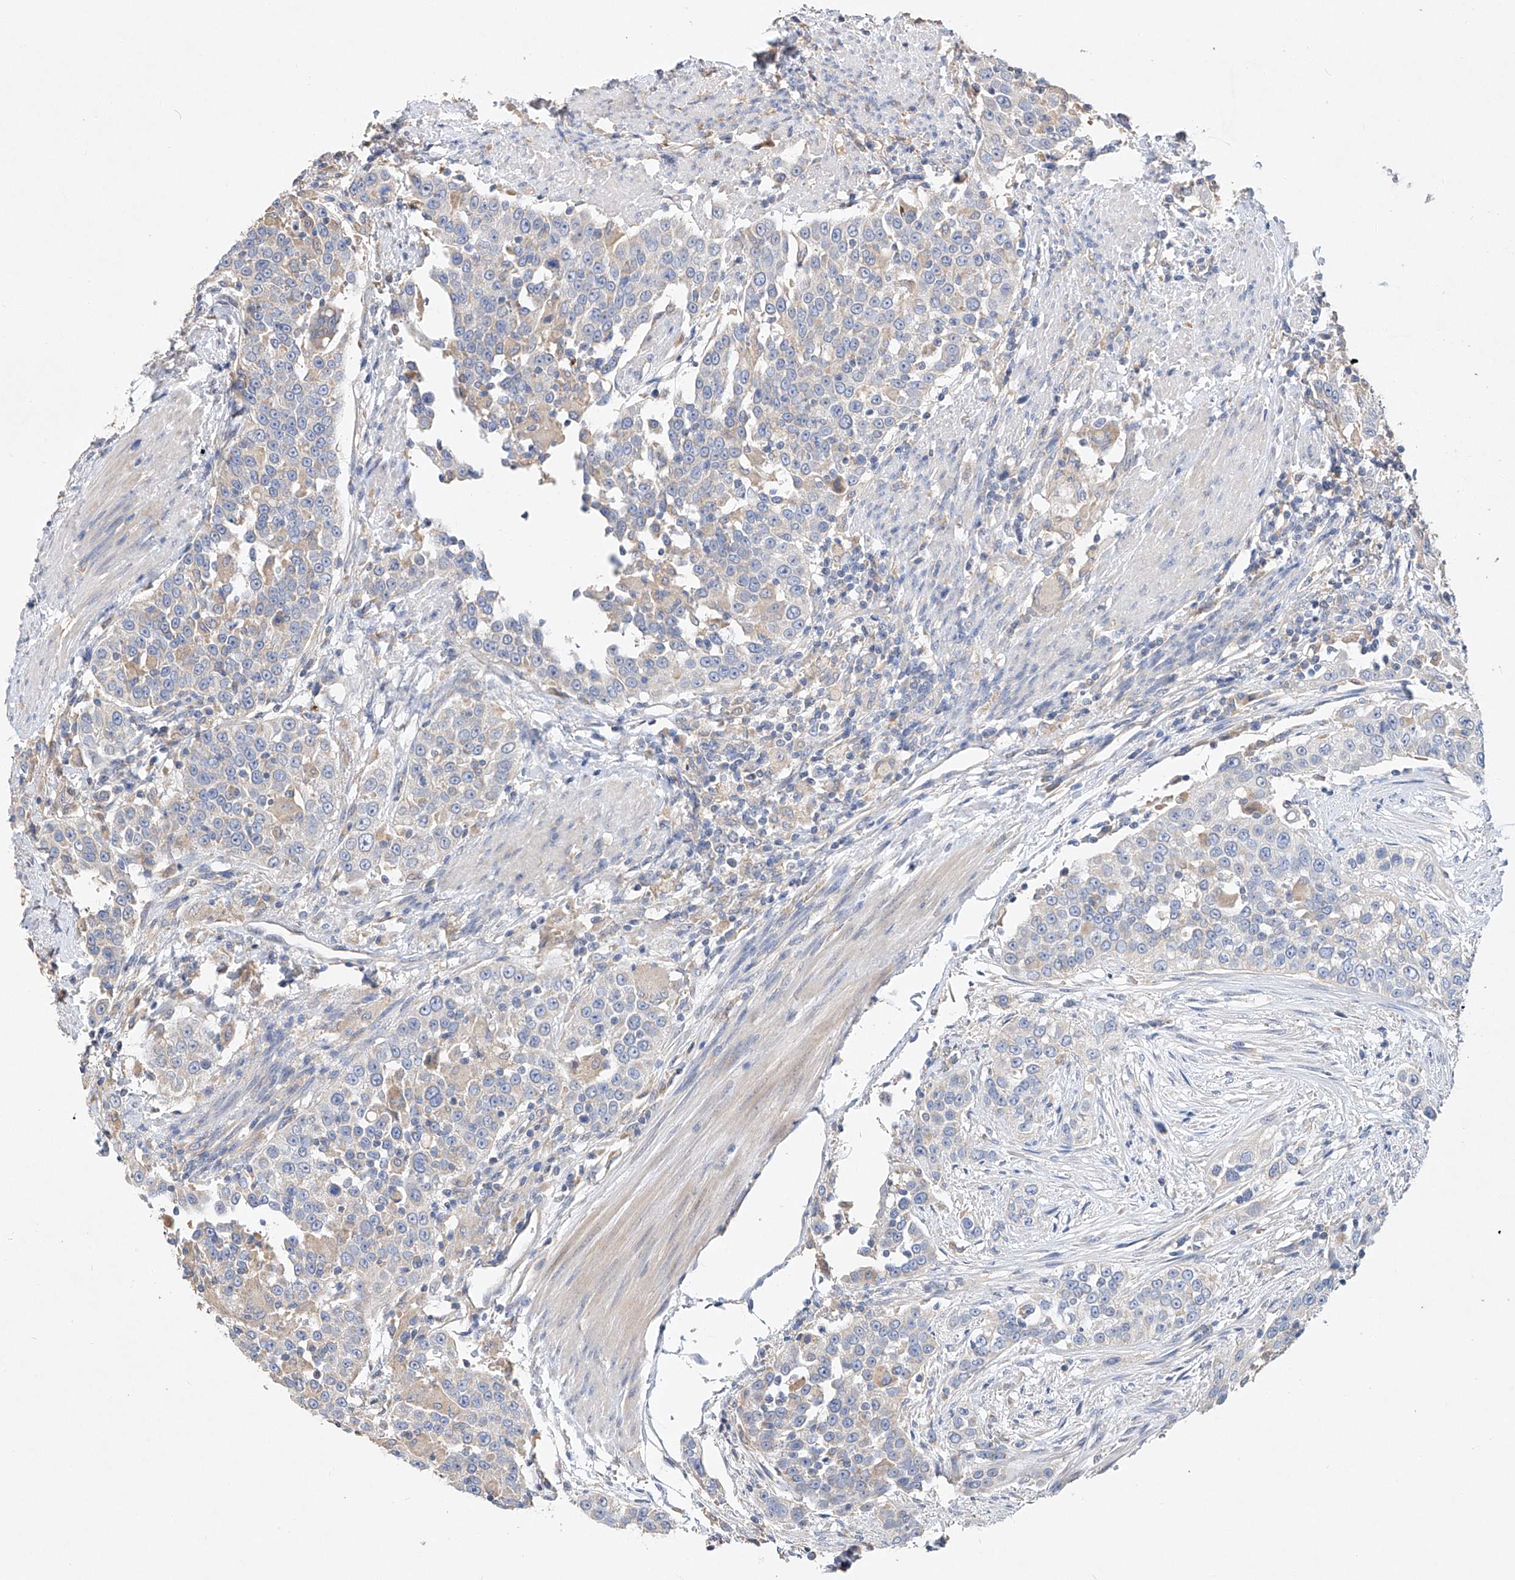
{"staining": {"intensity": "negative", "quantity": "none", "location": "none"}, "tissue": "urothelial cancer", "cell_type": "Tumor cells", "image_type": "cancer", "snomed": [{"axis": "morphology", "description": "Urothelial carcinoma, High grade"}, {"axis": "topography", "description": "Urinary bladder"}], "caption": "Micrograph shows no significant protein staining in tumor cells of high-grade urothelial carcinoma.", "gene": "AMD1", "patient": {"sex": "female", "age": 80}}